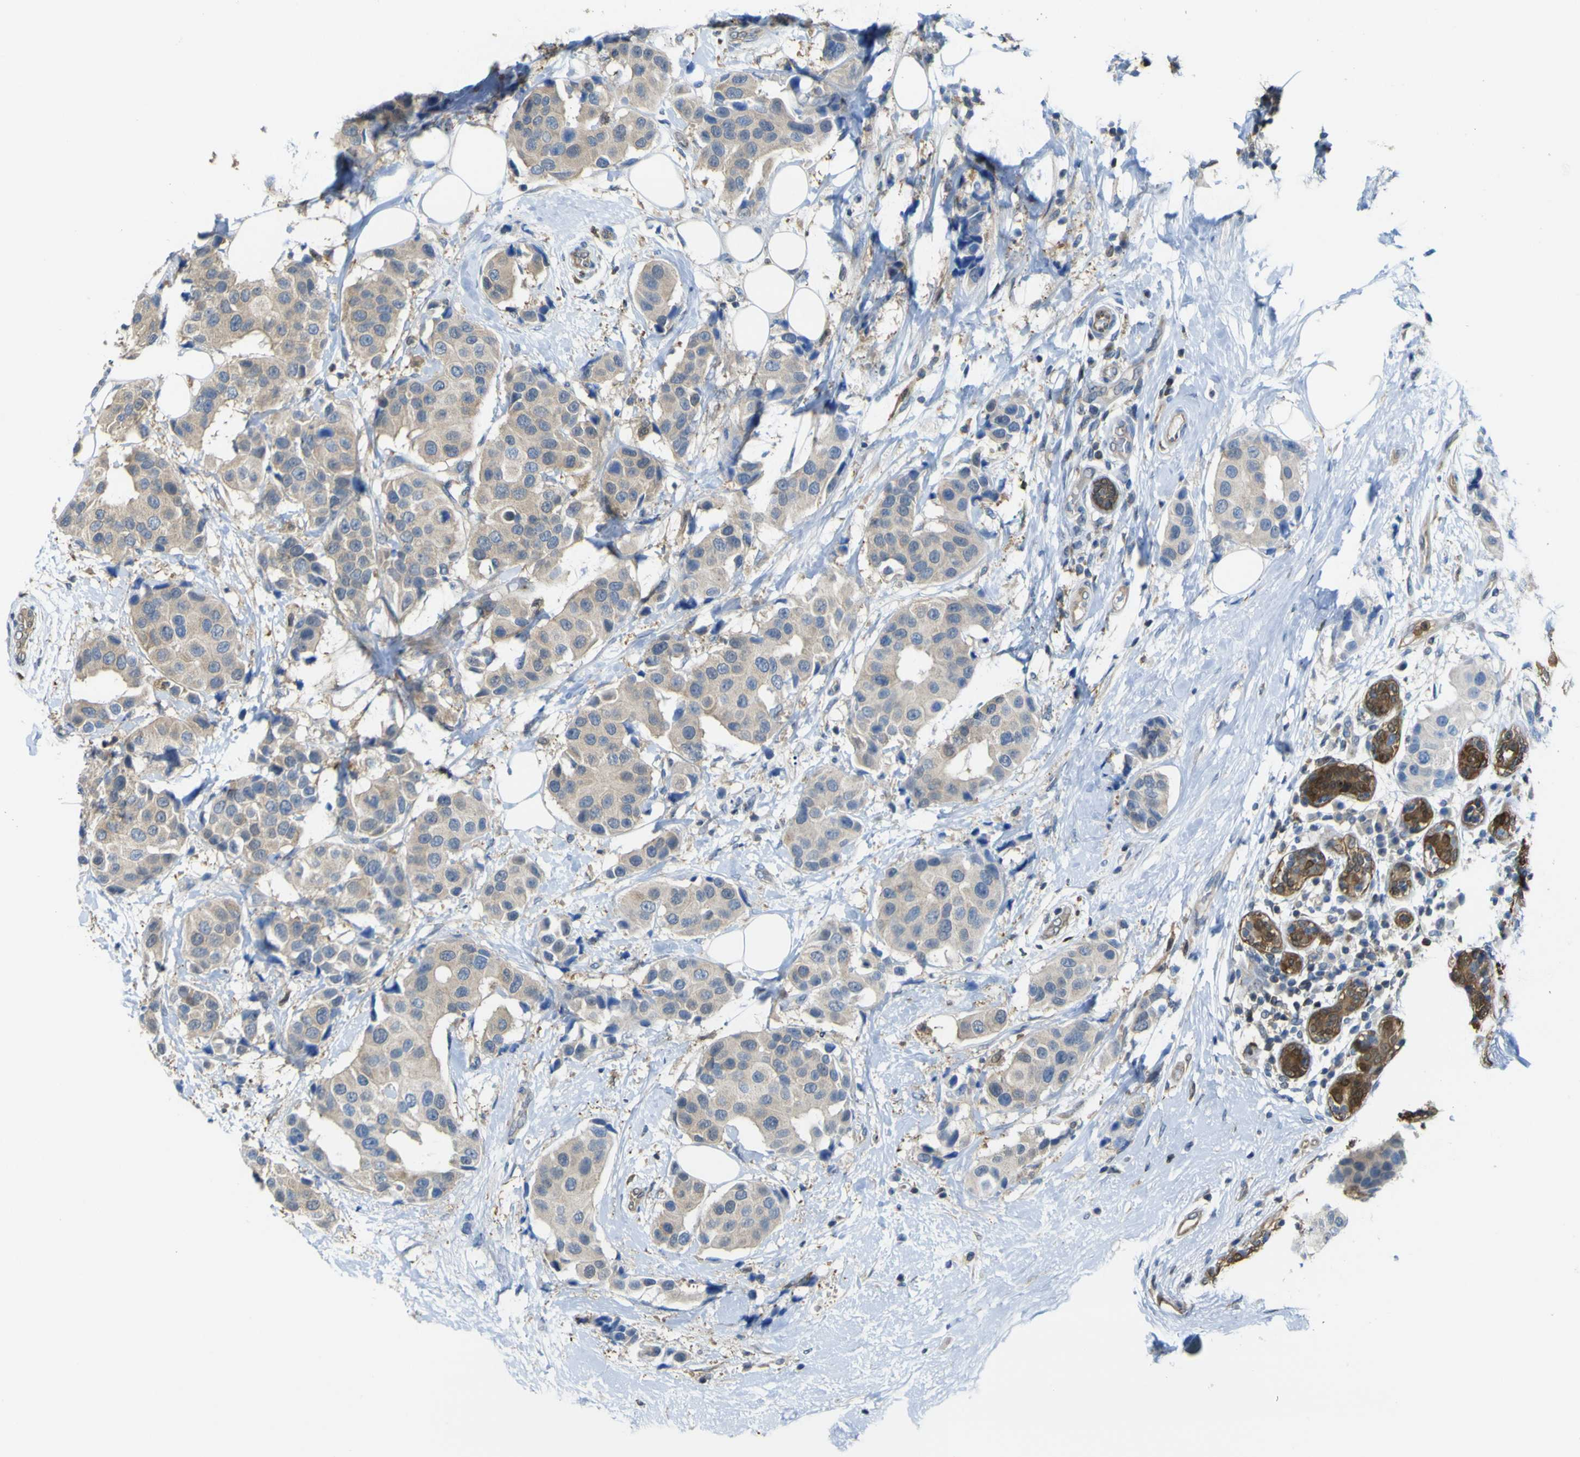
{"staining": {"intensity": "weak", "quantity": ">75%", "location": "cytoplasmic/membranous"}, "tissue": "breast cancer", "cell_type": "Tumor cells", "image_type": "cancer", "snomed": [{"axis": "morphology", "description": "Normal tissue, NOS"}, {"axis": "morphology", "description": "Duct carcinoma"}, {"axis": "topography", "description": "Breast"}], "caption": "Invasive ductal carcinoma (breast) tissue exhibits weak cytoplasmic/membranous expression in about >75% of tumor cells, visualized by immunohistochemistry.", "gene": "ABHD3", "patient": {"sex": "female", "age": 39}}